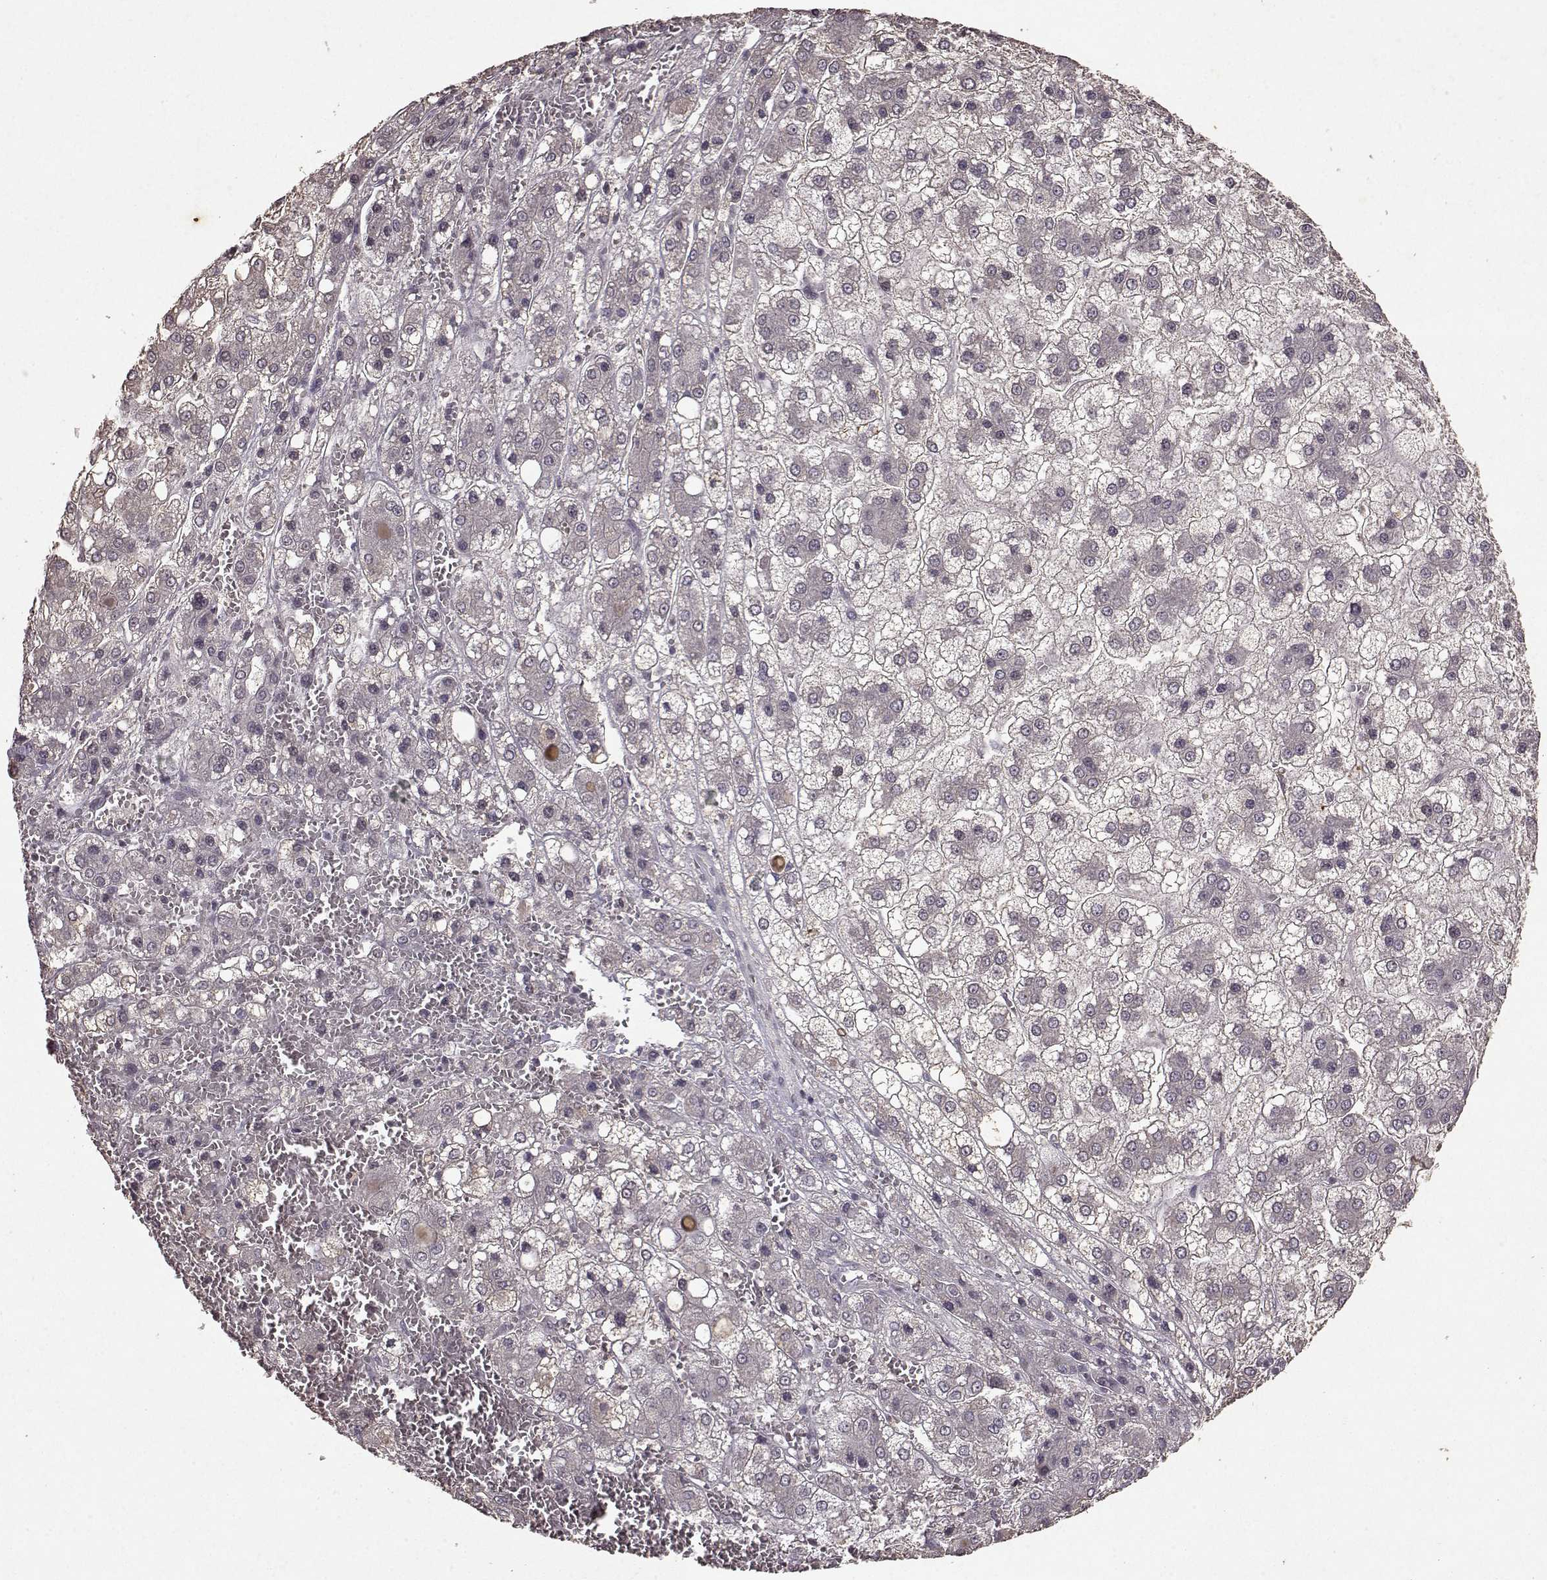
{"staining": {"intensity": "negative", "quantity": "none", "location": "none"}, "tissue": "liver cancer", "cell_type": "Tumor cells", "image_type": "cancer", "snomed": [{"axis": "morphology", "description": "Carcinoma, Hepatocellular, NOS"}, {"axis": "topography", "description": "Liver"}], "caption": "A high-resolution image shows immunohistochemistry staining of liver cancer (hepatocellular carcinoma), which displays no significant staining in tumor cells. (Stains: DAB IHC with hematoxylin counter stain, Microscopy: brightfield microscopy at high magnification).", "gene": "LHB", "patient": {"sex": "male", "age": 73}}